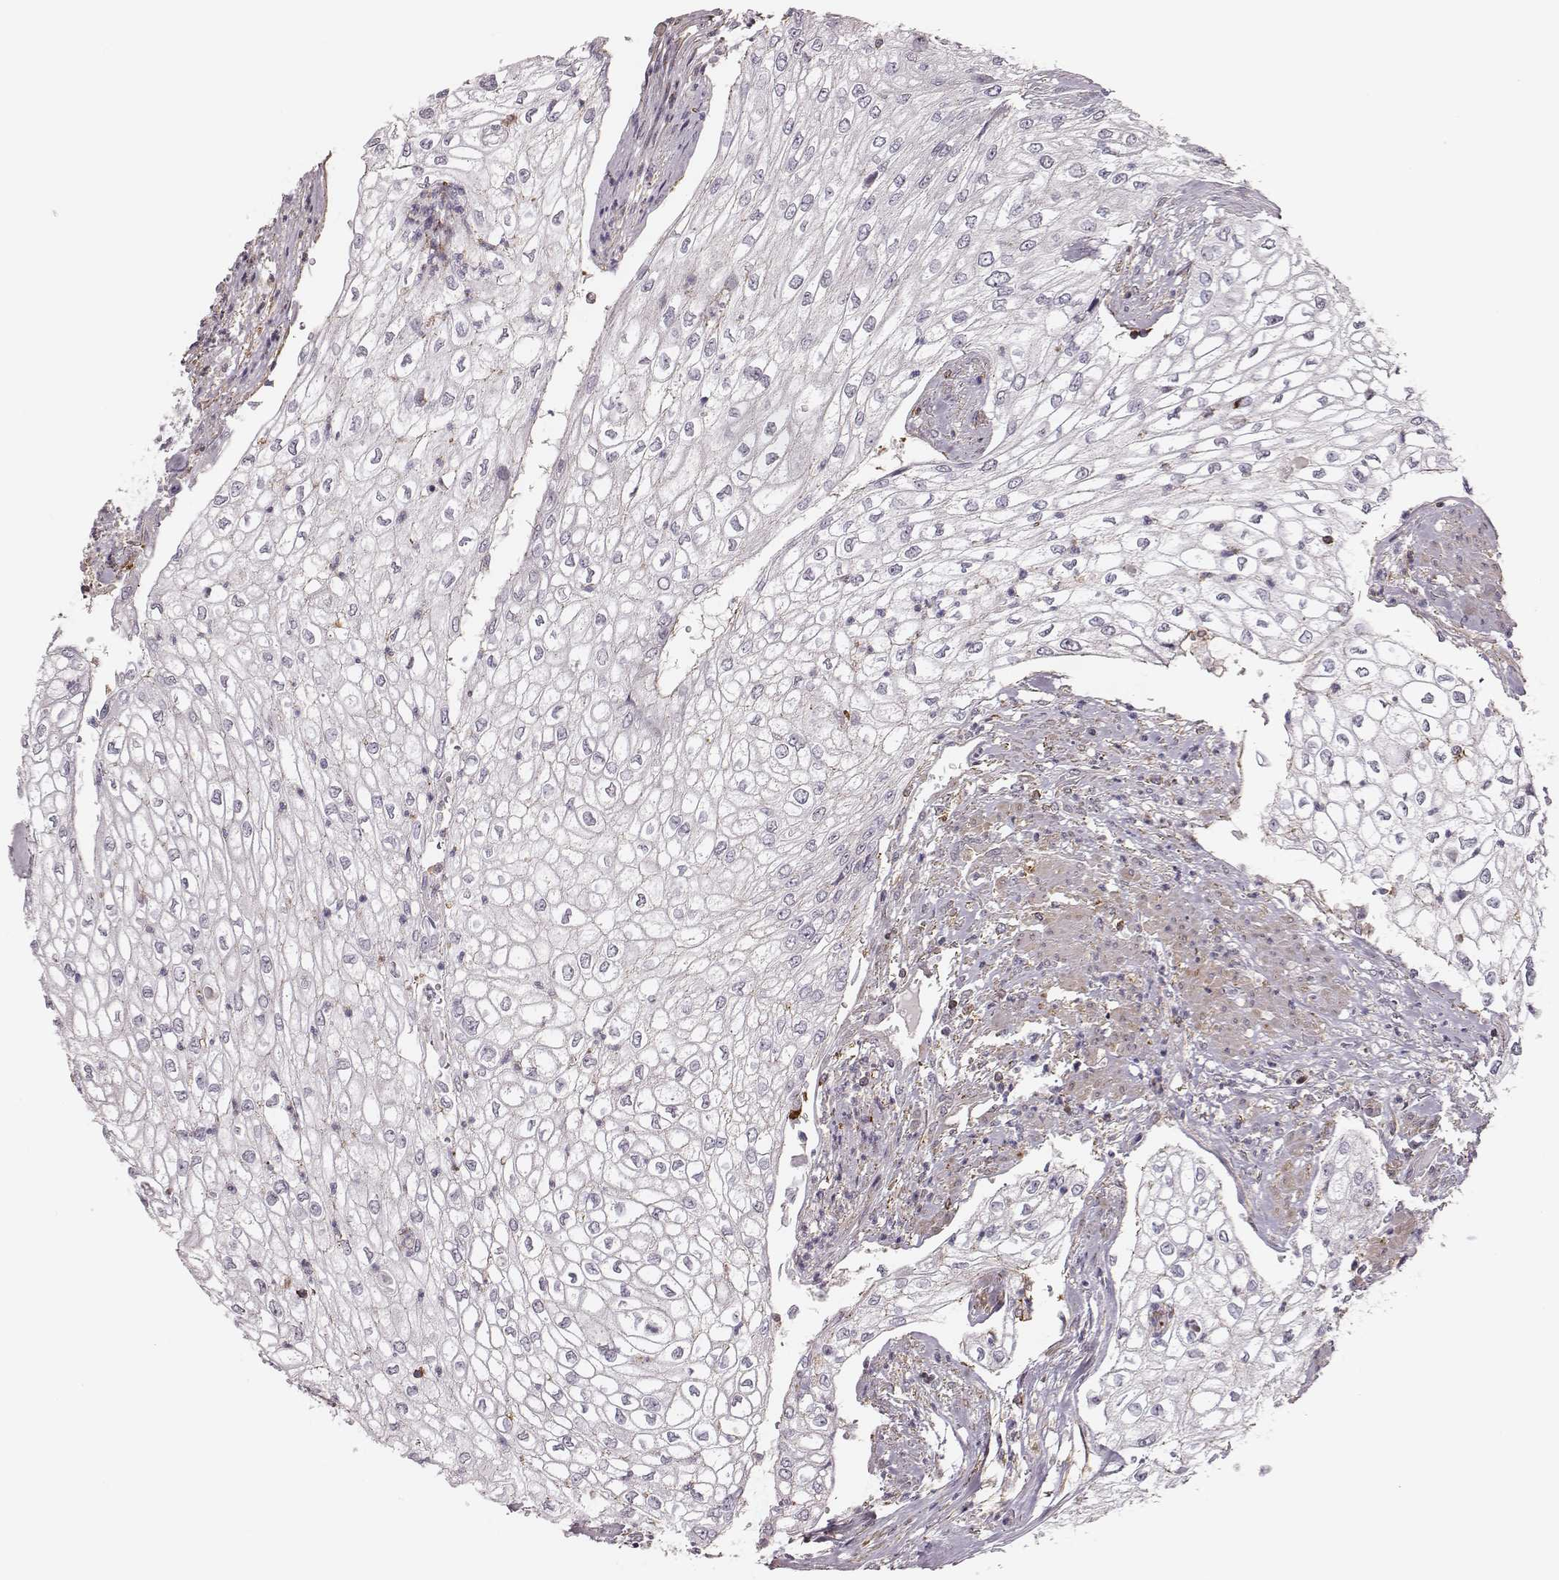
{"staining": {"intensity": "negative", "quantity": "none", "location": "none"}, "tissue": "urothelial cancer", "cell_type": "Tumor cells", "image_type": "cancer", "snomed": [{"axis": "morphology", "description": "Urothelial carcinoma, High grade"}, {"axis": "topography", "description": "Urinary bladder"}], "caption": "Immunohistochemistry micrograph of neoplastic tissue: urothelial cancer stained with DAB (3,3'-diaminobenzidine) demonstrates no significant protein positivity in tumor cells.", "gene": "ZYX", "patient": {"sex": "male", "age": 62}}